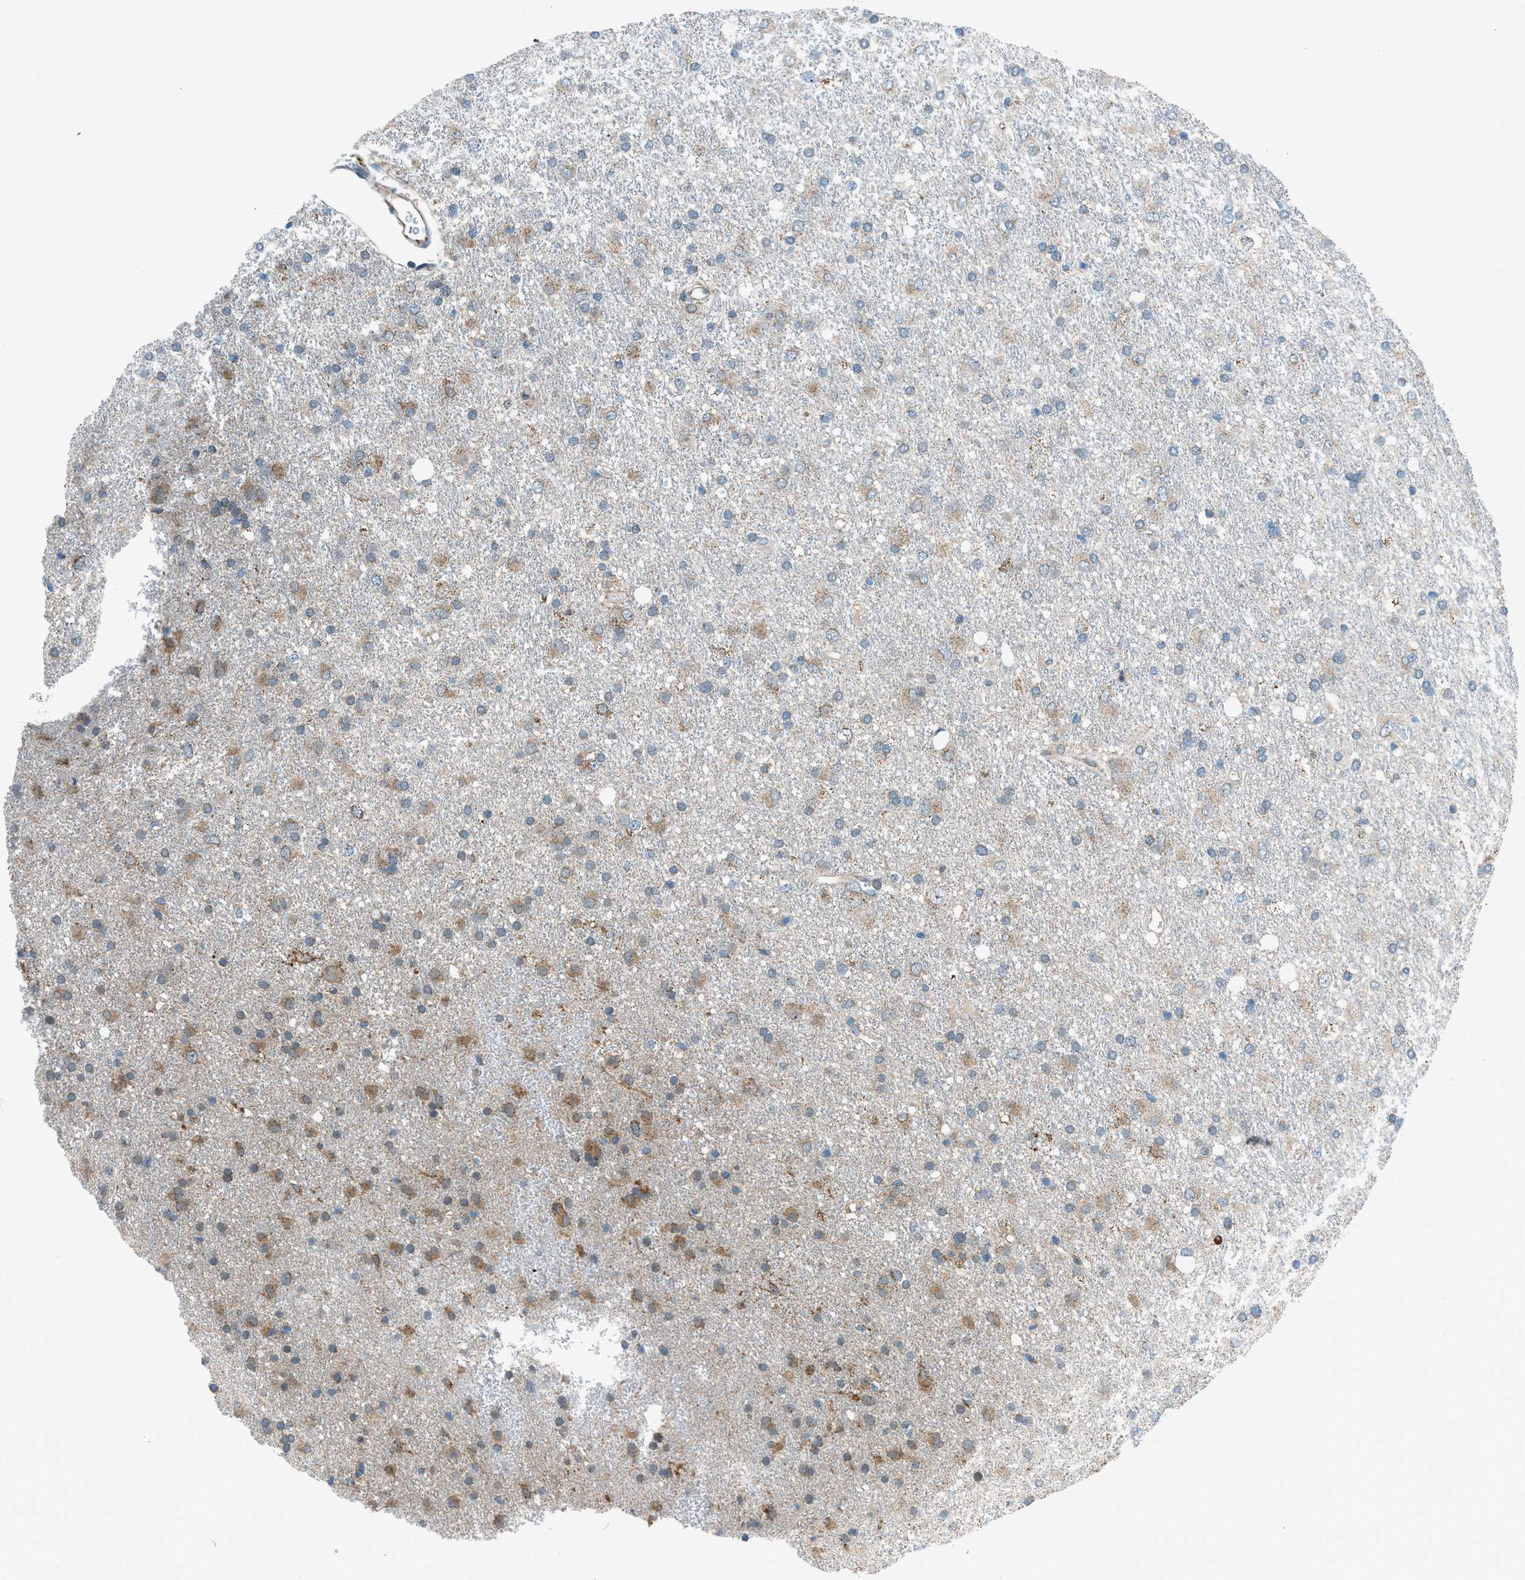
{"staining": {"intensity": "negative", "quantity": "none", "location": "none"}, "tissue": "glioma", "cell_type": "Tumor cells", "image_type": "cancer", "snomed": [{"axis": "morphology", "description": "Glioma, malignant, Low grade"}, {"axis": "topography", "description": "Brain"}], "caption": "IHC of malignant low-grade glioma exhibits no positivity in tumor cells.", "gene": "PIGG", "patient": {"sex": "male", "age": 77}}